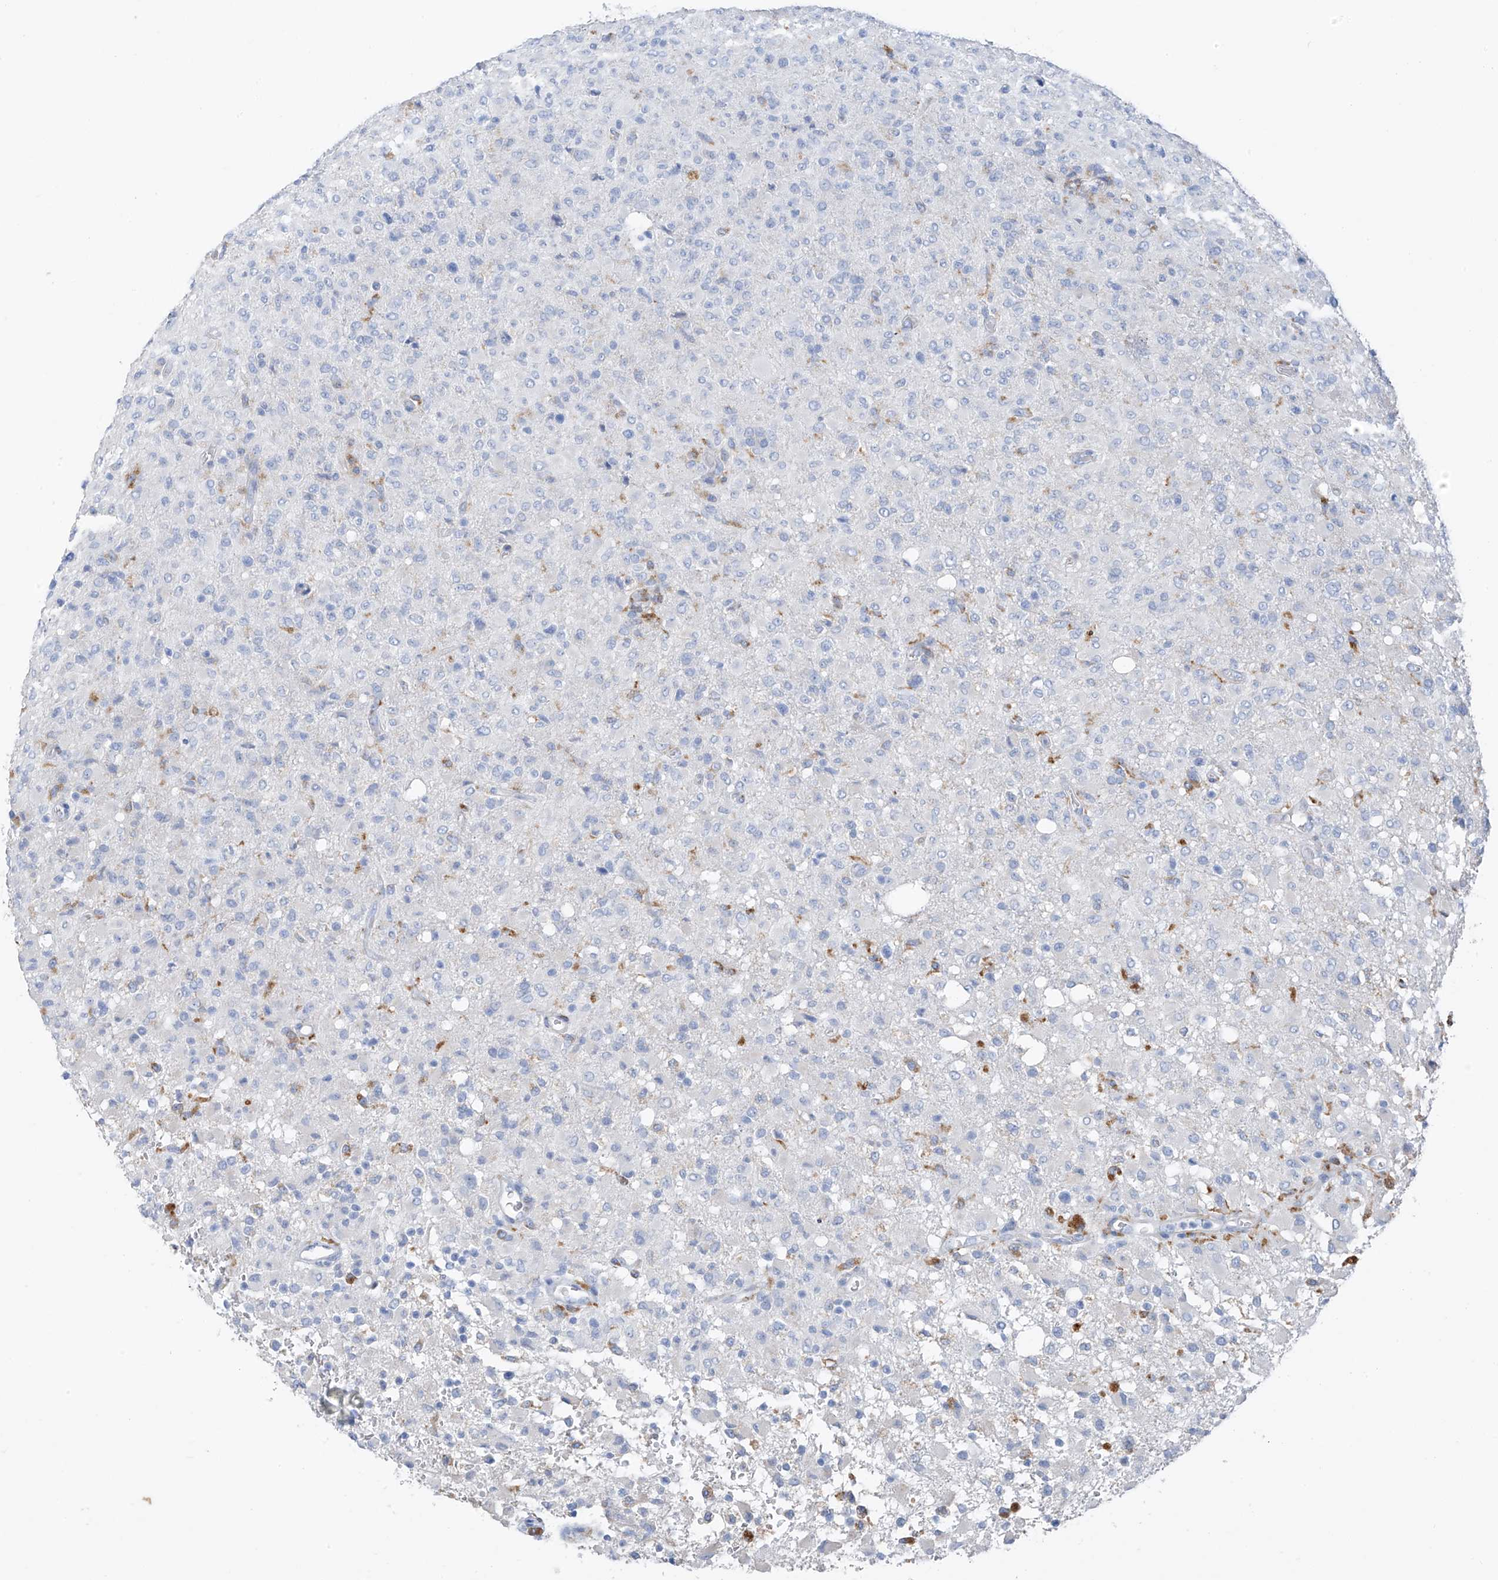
{"staining": {"intensity": "negative", "quantity": "none", "location": "none"}, "tissue": "glioma", "cell_type": "Tumor cells", "image_type": "cancer", "snomed": [{"axis": "morphology", "description": "Glioma, malignant, High grade"}, {"axis": "topography", "description": "Brain"}], "caption": "There is no significant positivity in tumor cells of glioma.", "gene": "GLMP", "patient": {"sex": "female", "age": 57}}